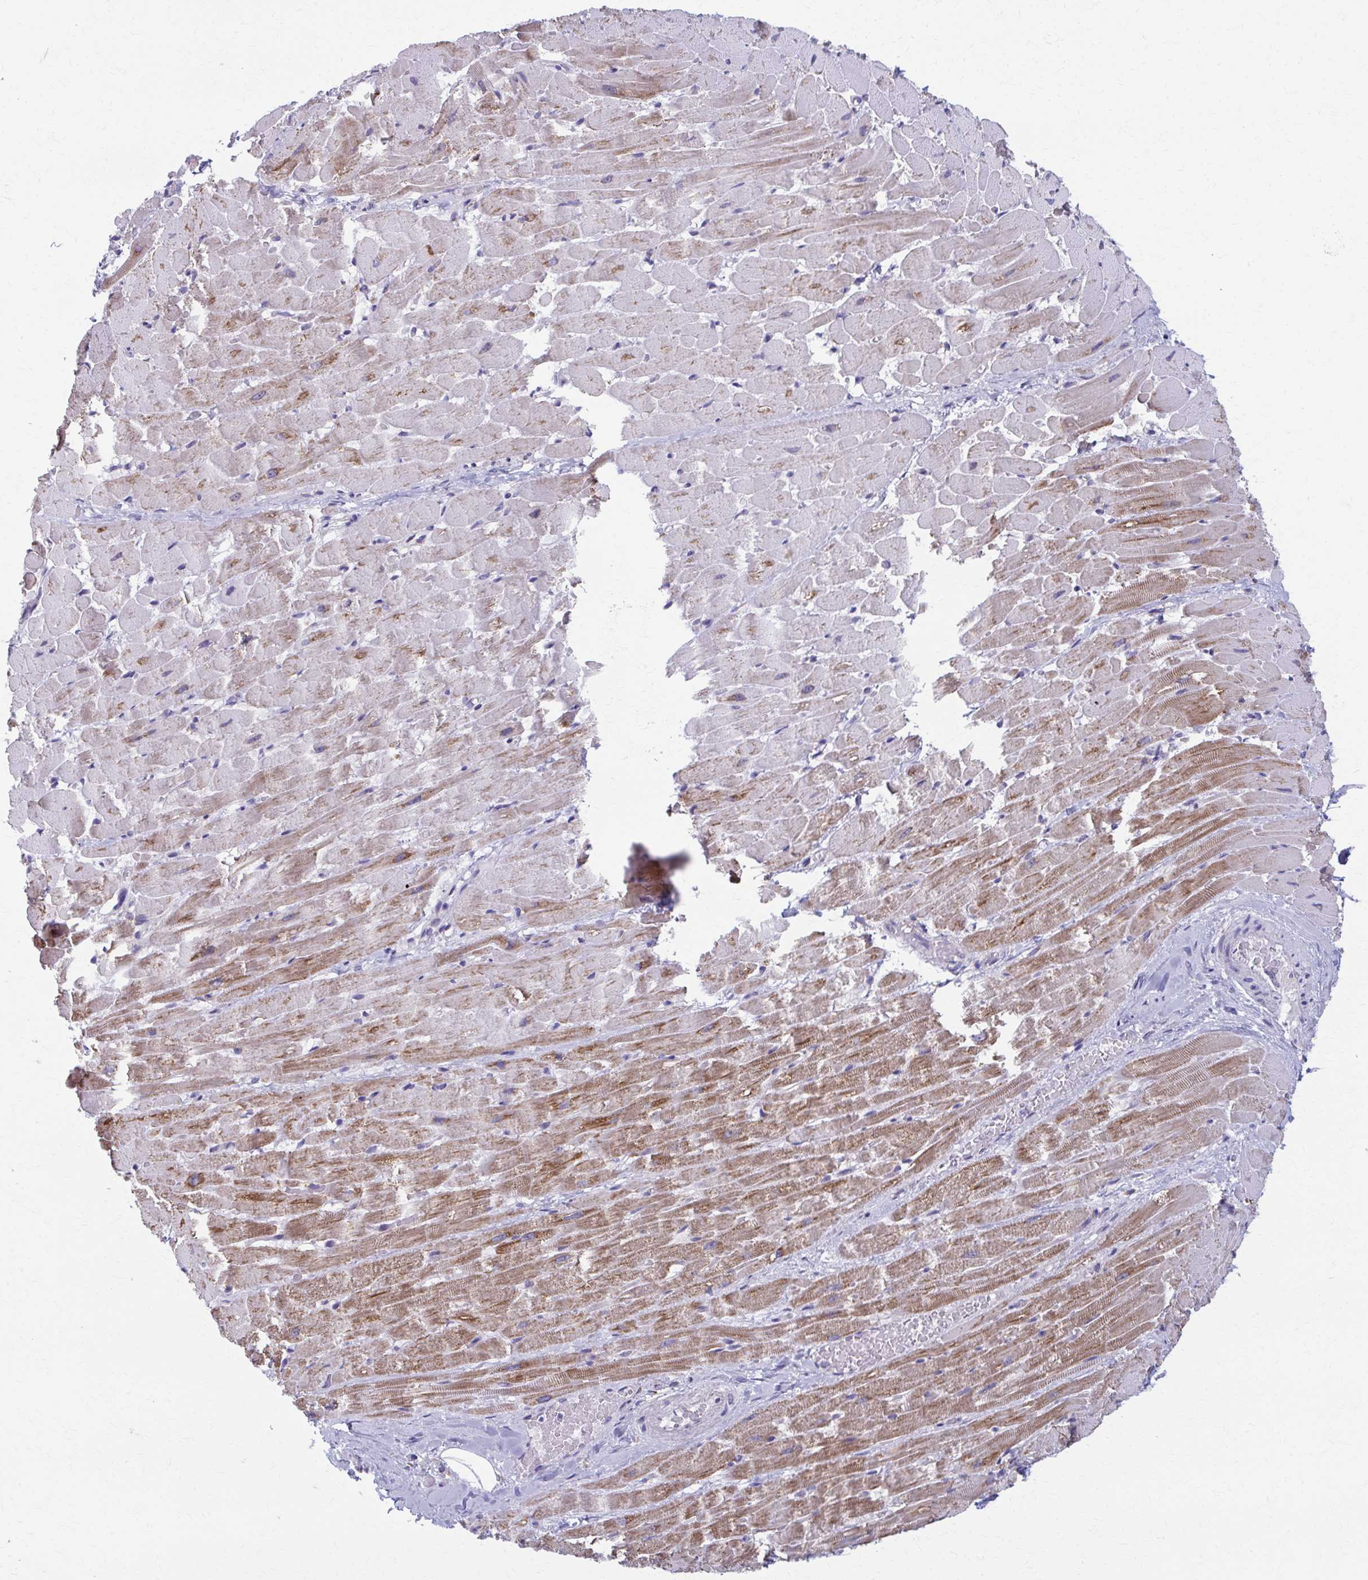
{"staining": {"intensity": "moderate", "quantity": ">75%", "location": "cytoplasmic/membranous"}, "tissue": "heart muscle", "cell_type": "Cardiomyocytes", "image_type": "normal", "snomed": [{"axis": "morphology", "description": "Normal tissue, NOS"}, {"axis": "topography", "description": "Heart"}], "caption": "Heart muscle stained with DAB (3,3'-diaminobenzidine) immunohistochemistry demonstrates medium levels of moderate cytoplasmic/membranous positivity in about >75% of cardiomyocytes.", "gene": "SPATS2L", "patient": {"sex": "male", "age": 37}}